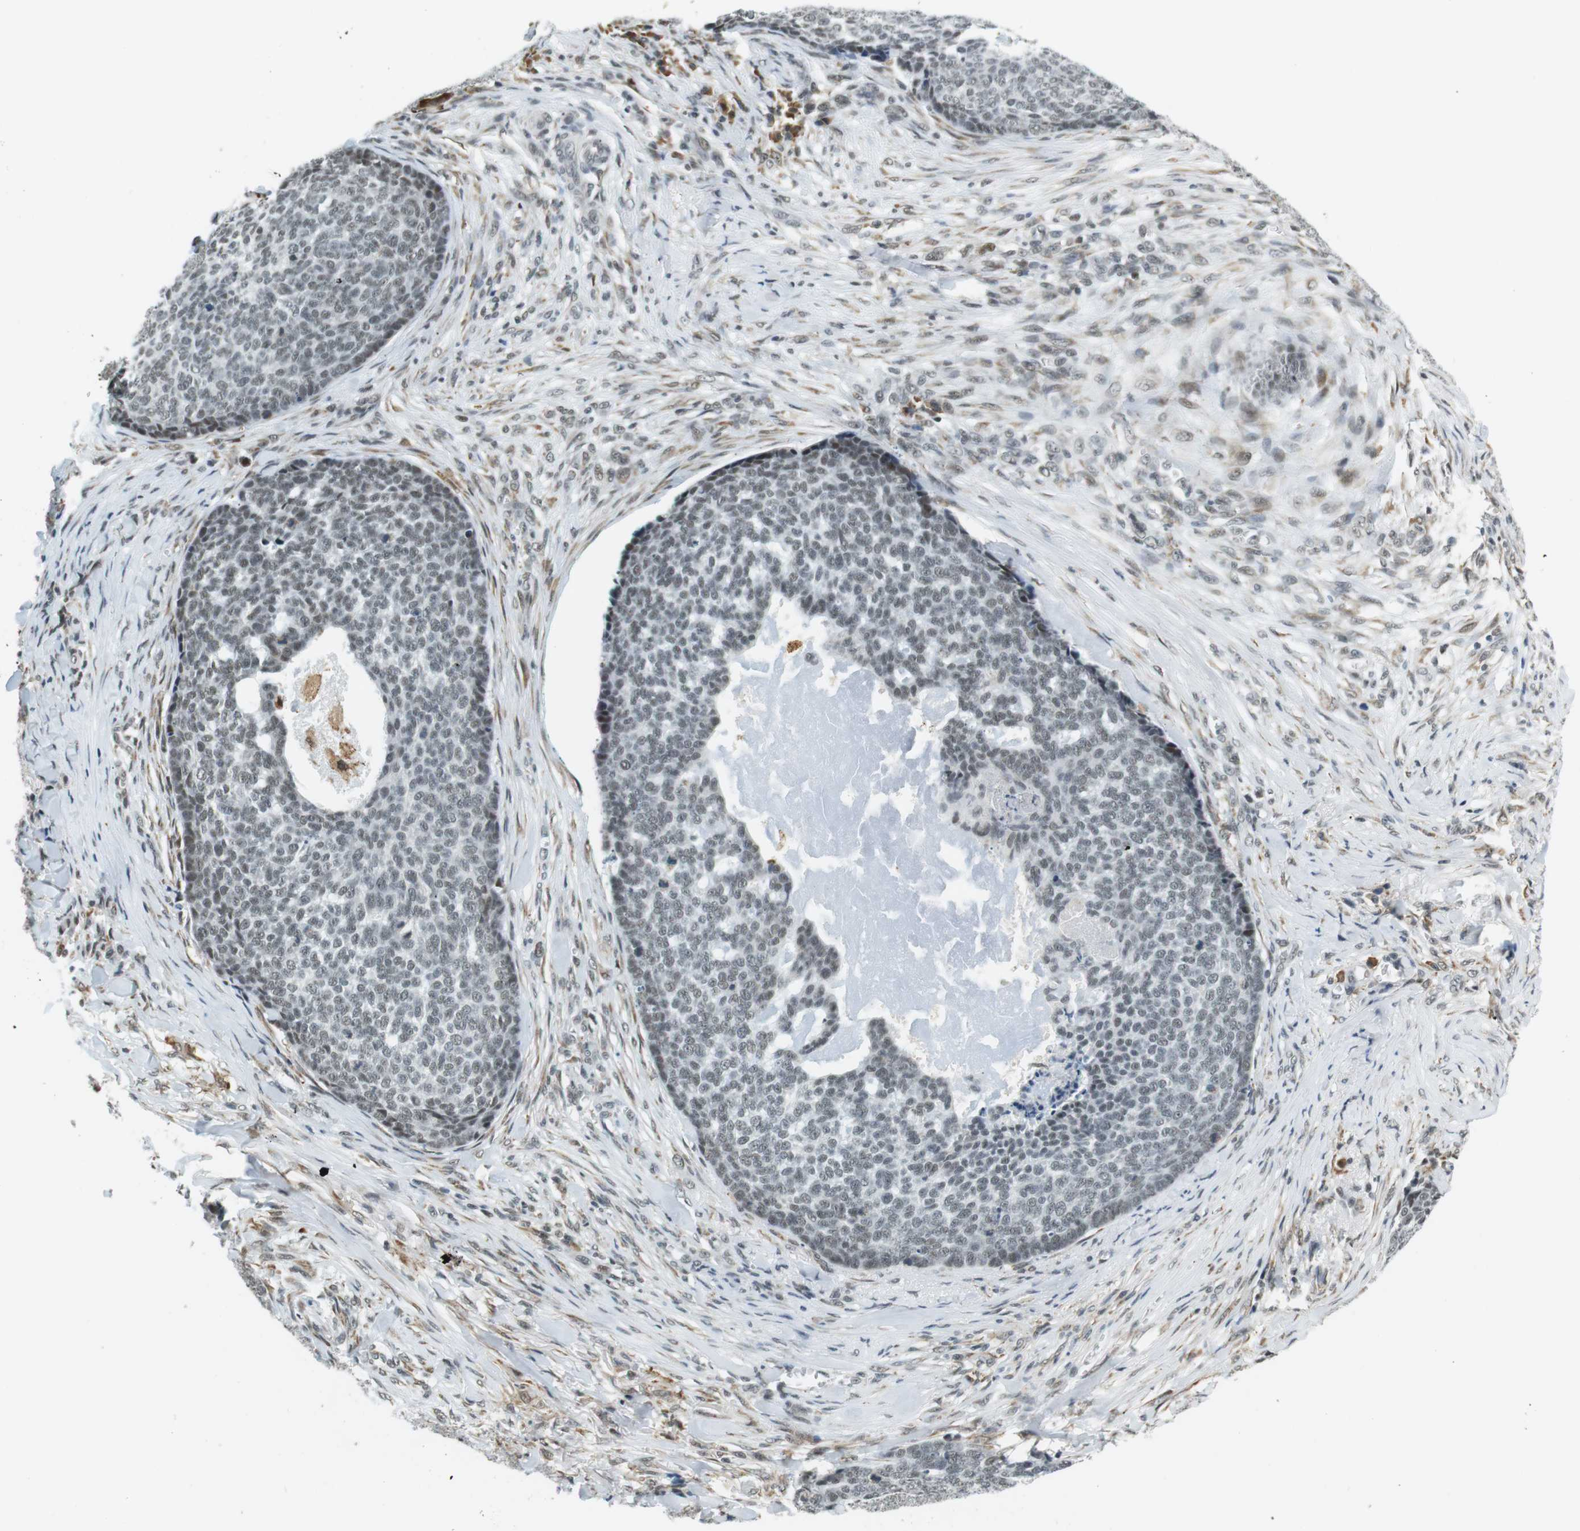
{"staining": {"intensity": "negative", "quantity": "none", "location": "none"}, "tissue": "skin cancer", "cell_type": "Tumor cells", "image_type": "cancer", "snomed": [{"axis": "morphology", "description": "Basal cell carcinoma"}, {"axis": "topography", "description": "Skin"}], "caption": "Immunohistochemistry (IHC) photomicrograph of skin cancer (basal cell carcinoma) stained for a protein (brown), which reveals no expression in tumor cells. (Immunohistochemistry, brightfield microscopy, high magnification).", "gene": "RNF38", "patient": {"sex": "male", "age": 84}}